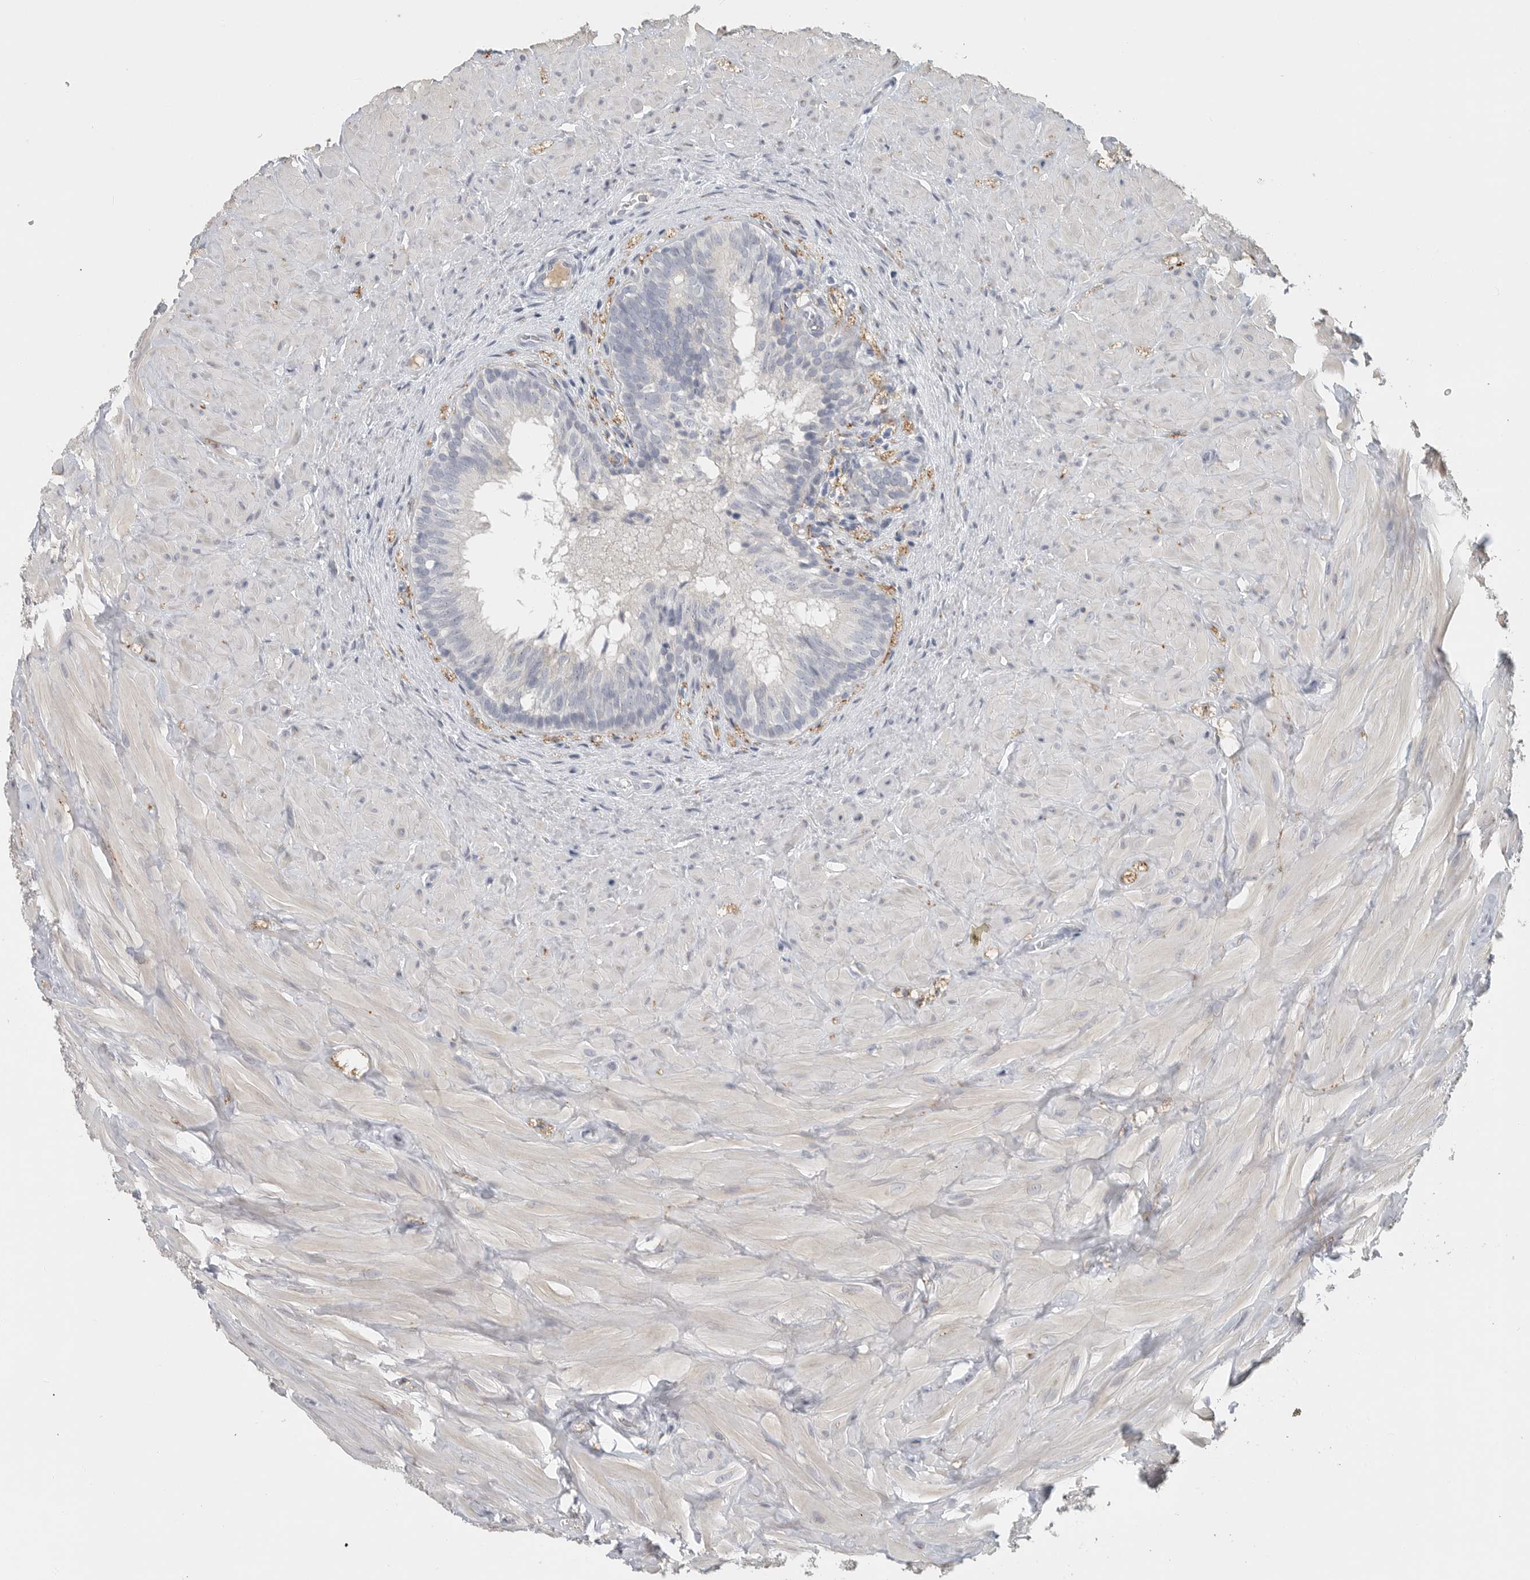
{"staining": {"intensity": "negative", "quantity": "none", "location": "none"}, "tissue": "epididymis", "cell_type": "Glandular cells", "image_type": "normal", "snomed": [{"axis": "morphology", "description": "Normal tissue, NOS"}, {"axis": "topography", "description": "Soft tissue"}, {"axis": "topography", "description": "Epididymis"}], "caption": "High magnification brightfield microscopy of unremarkable epididymis stained with DAB (brown) and counterstained with hematoxylin (blue): glandular cells show no significant positivity. (DAB (3,3'-diaminobenzidine) immunohistochemistry (IHC) with hematoxylin counter stain).", "gene": "PAM", "patient": {"sex": "male", "age": 26}}